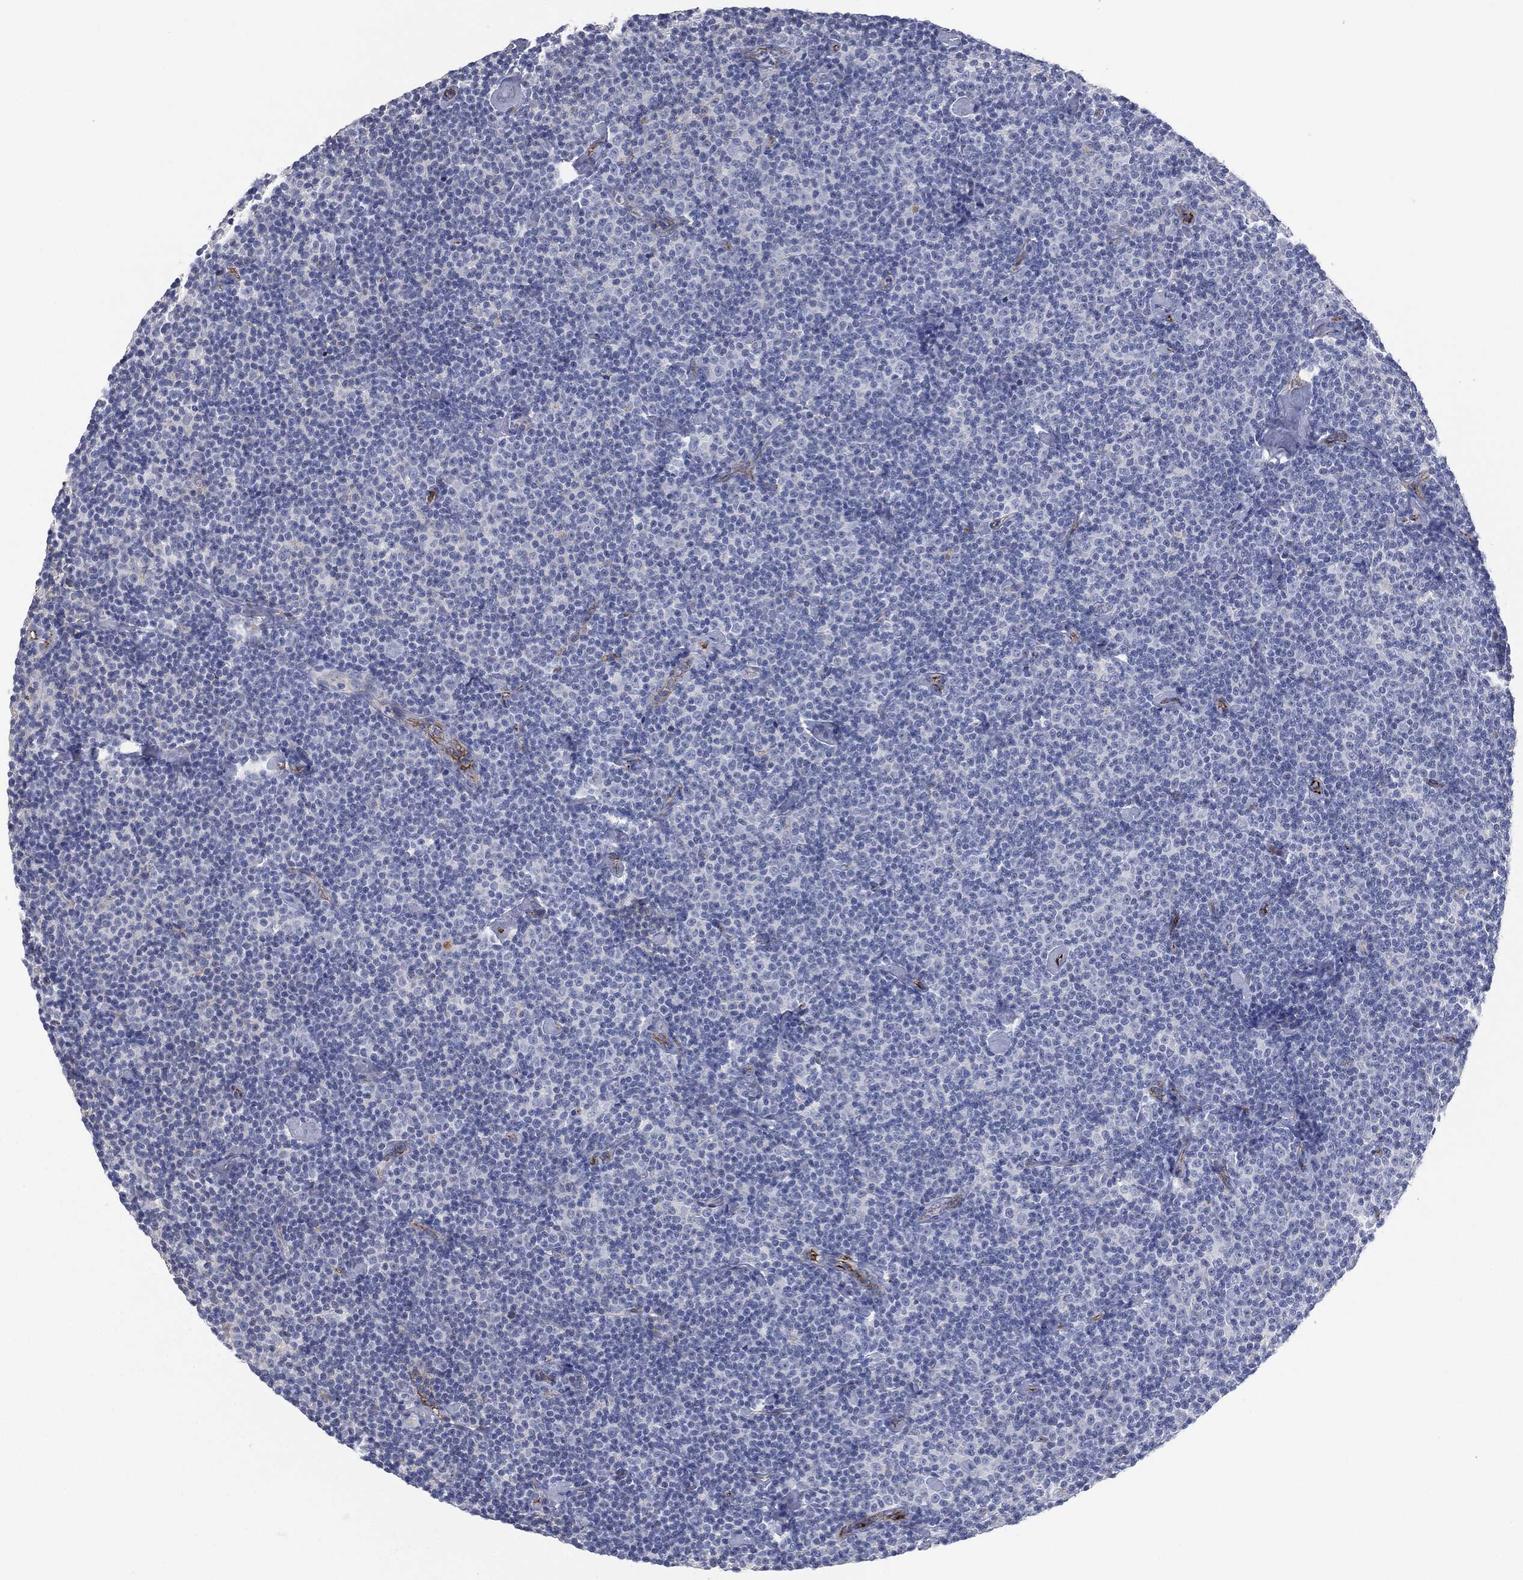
{"staining": {"intensity": "negative", "quantity": "none", "location": "none"}, "tissue": "lymphoma", "cell_type": "Tumor cells", "image_type": "cancer", "snomed": [{"axis": "morphology", "description": "Malignant lymphoma, non-Hodgkin's type, Low grade"}, {"axis": "topography", "description": "Lymph node"}], "caption": "Immunohistochemistry (IHC) of human lymphoma shows no staining in tumor cells.", "gene": "APOB", "patient": {"sex": "male", "age": 81}}